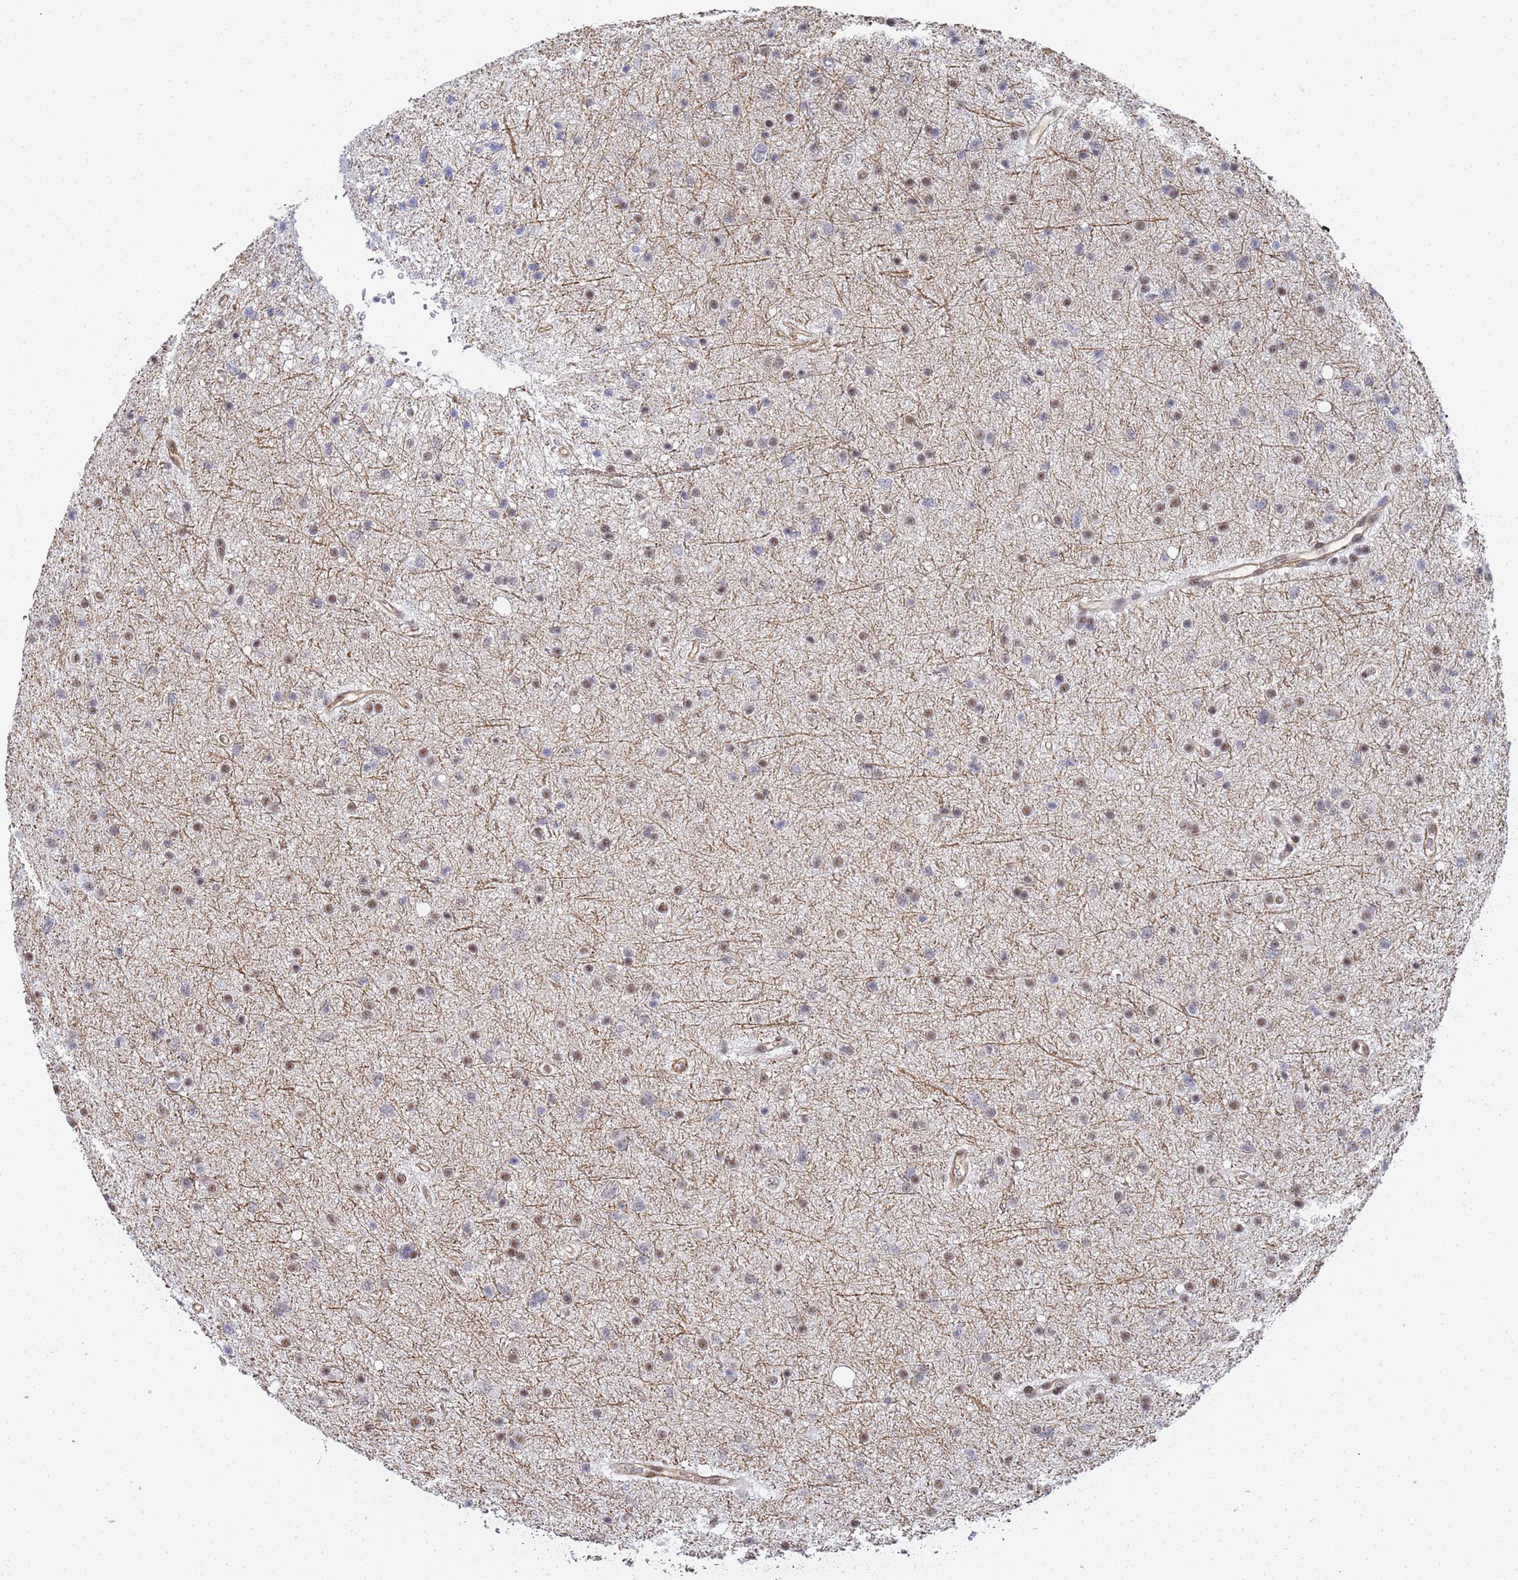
{"staining": {"intensity": "moderate", "quantity": "25%-75%", "location": "nuclear"}, "tissue": "glioma", "cell_type": "Tumor cells", "image_type": "cancer", "snomed": [{"axis": "morphology", "description": "Glioma, malignant, Low grade"}, {"axis": "topography", "description": "Cerebral cortex"}], "caption": "Protein expression analysis of human low-grade glioma (malignant) reveals moderate nuclear expression in approximately 25%-75% of tumor cells.", "gene": "PRRT4", "patient": {"sex": "female", "age": 39}}